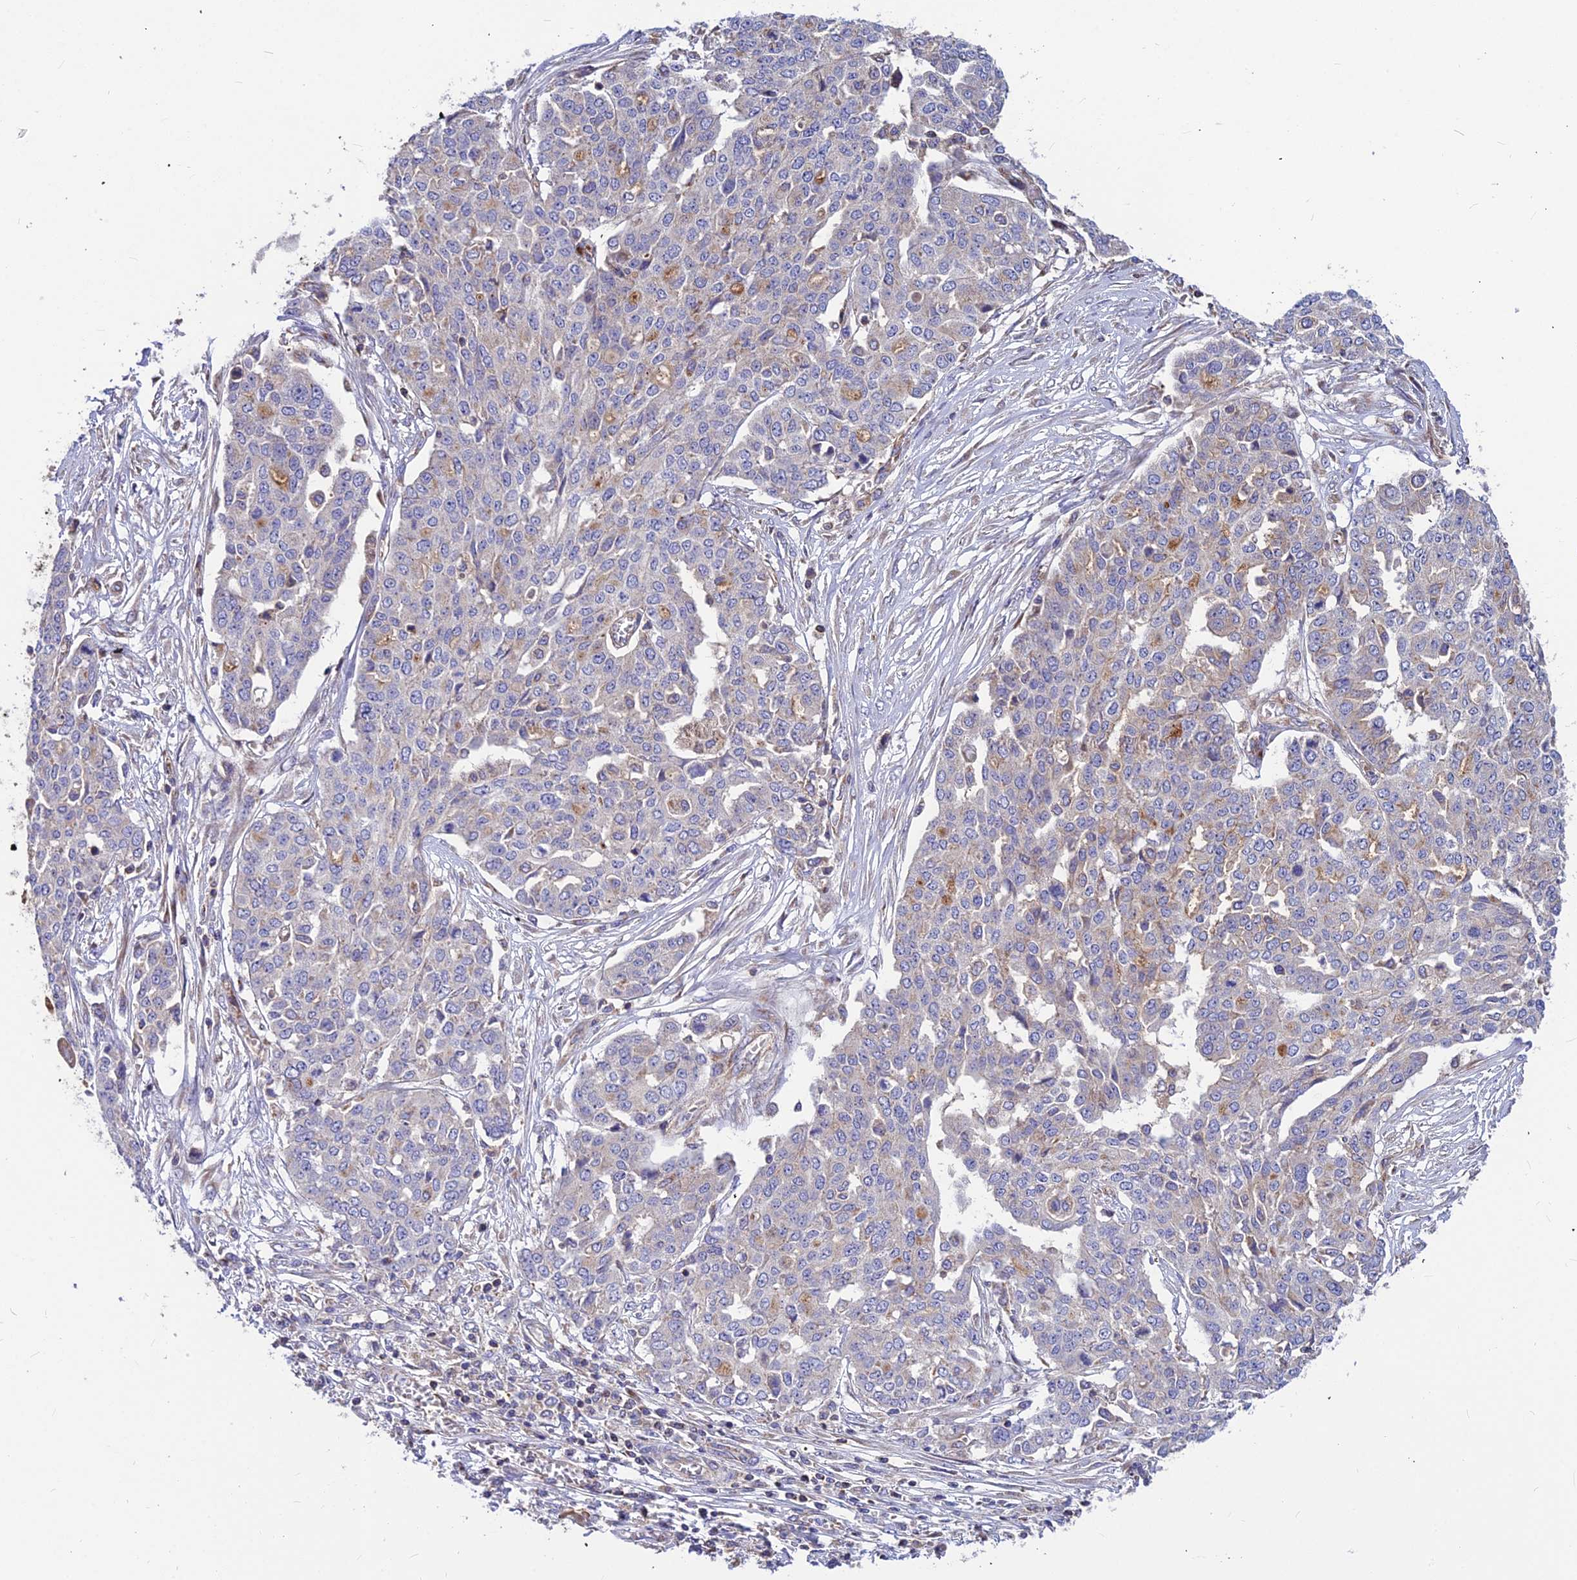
{"staining": {"intensity": "weak", "quantity": "<25%", "location": "cytoplasmic/membranous"}, "tissue": "ovarian cancer", "cell_type": "Tumor cells", "image_type": "cancer", "snomed": [{"axis": "morphology", "description": "Cystadenocarcinoma, serous, NOS"}, {"axis": "topography", "description": "Soft tissue"}, {"axis": "topography", "description": "Ovary"}], "caption": "Immunohistochemical staining of ovarian serous cystadenocarcinoma shows no significant expression in tumor cells. The staining was performed using DAB (3,3'-diaminobenzidine) to visualize the protein expression in brown, while the nuclei were stained in blue with hematoxylin (Magnification: 20x).", "gene": "ASPHD1", "patient": {"sex": "female", "age": 57}}